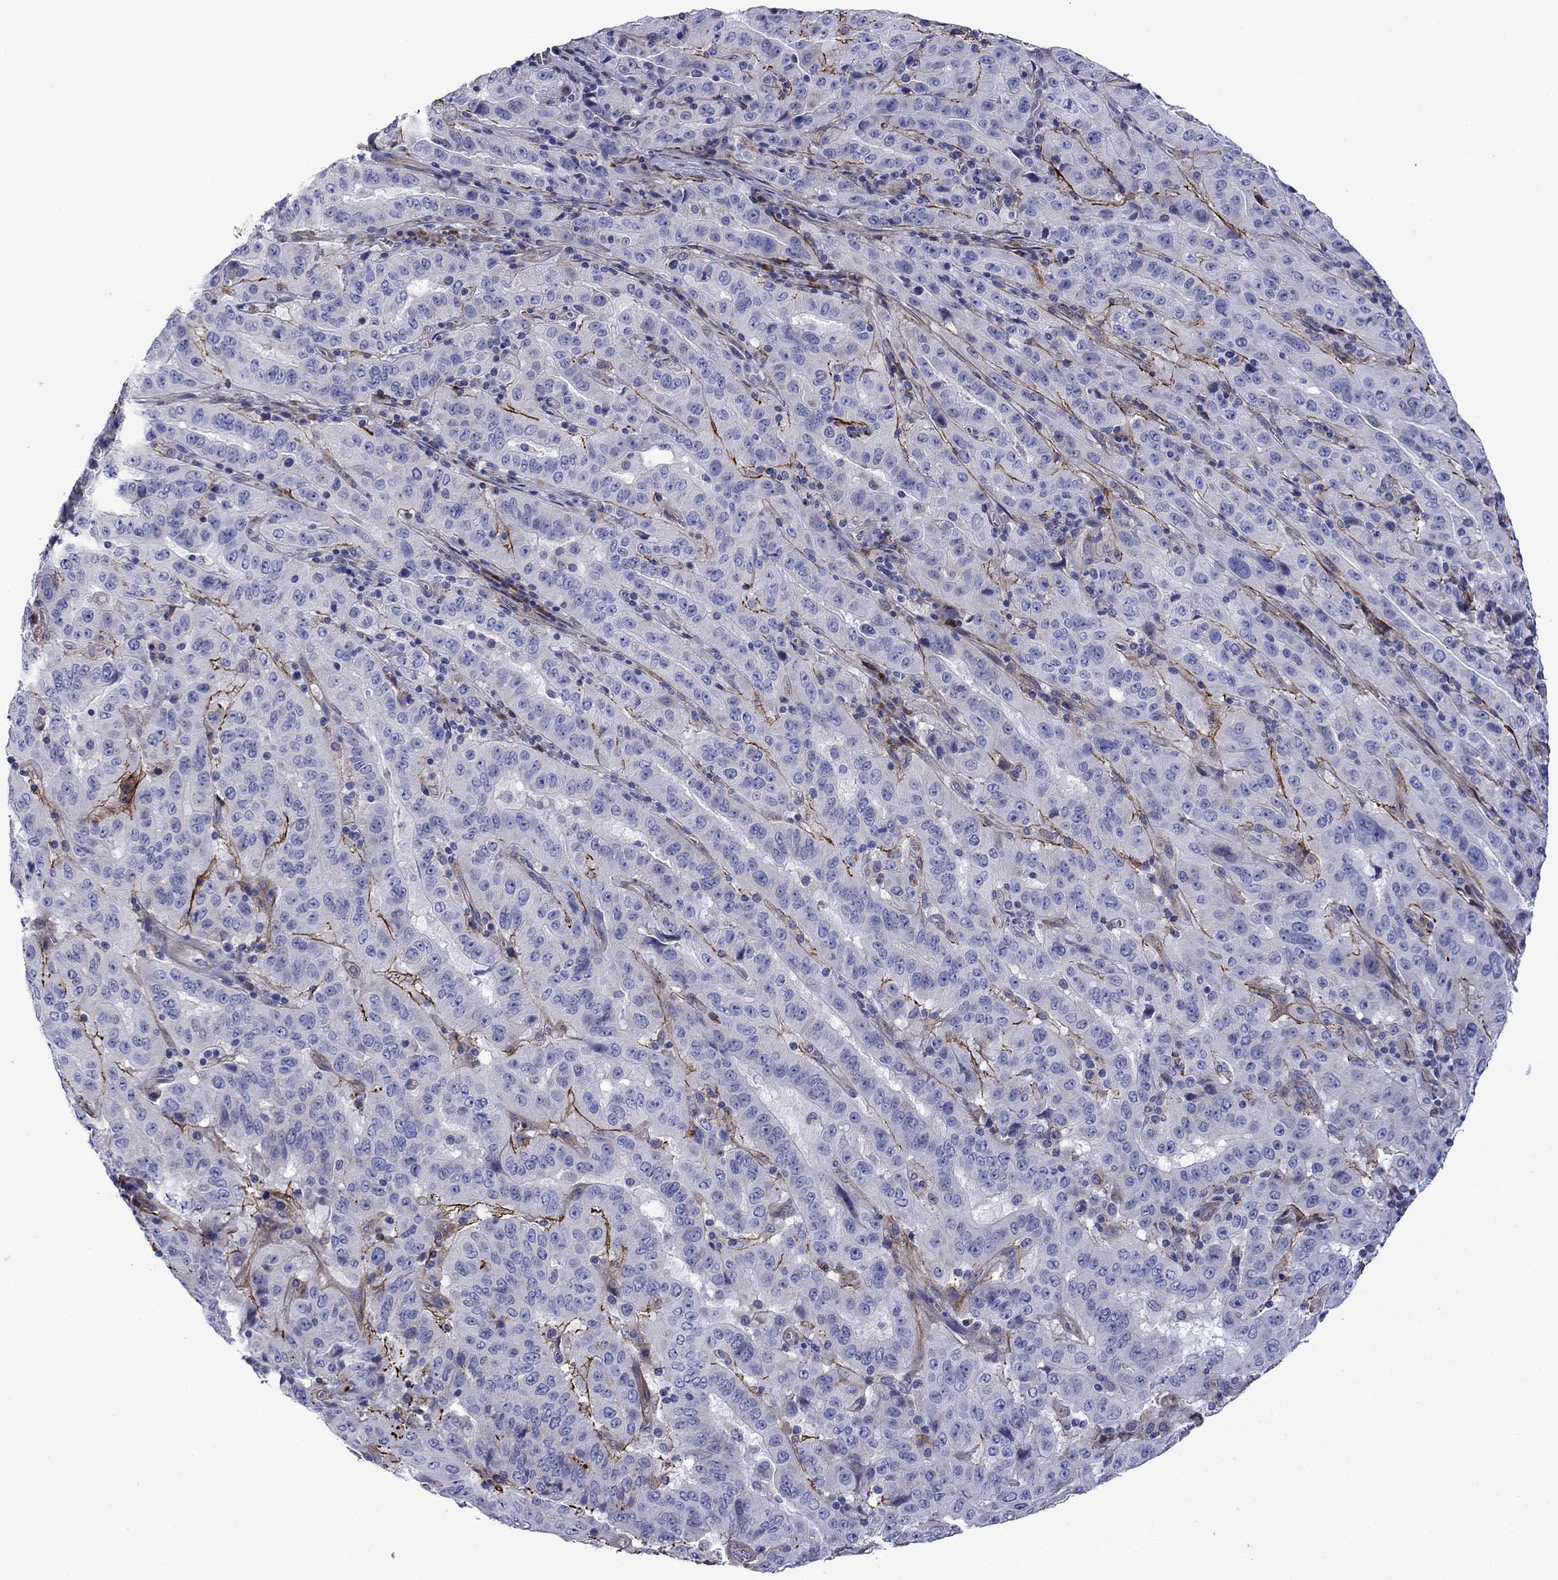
{"staining": {"intensity": "negative", "quantity": "none", "location": "none"}, "tissue": "pancreatic cancer", "cell_type": "Tumor cells", "image_type": "cancer", "snomed": [{"axis": "morphology", "description": "Adenocarcinoma, NOS"}, {"axis": "topography", "description": "Pancreas"}], "caption": "Pancreatic cancer (adenocarcinoma) was stained to show a protein in brown. There is no significant positivity in tumor cells. (IHC, brightfield microscopy, high magnification).", "gene": "HSPG2", "patient": {"sex": "male", "age": 63}}